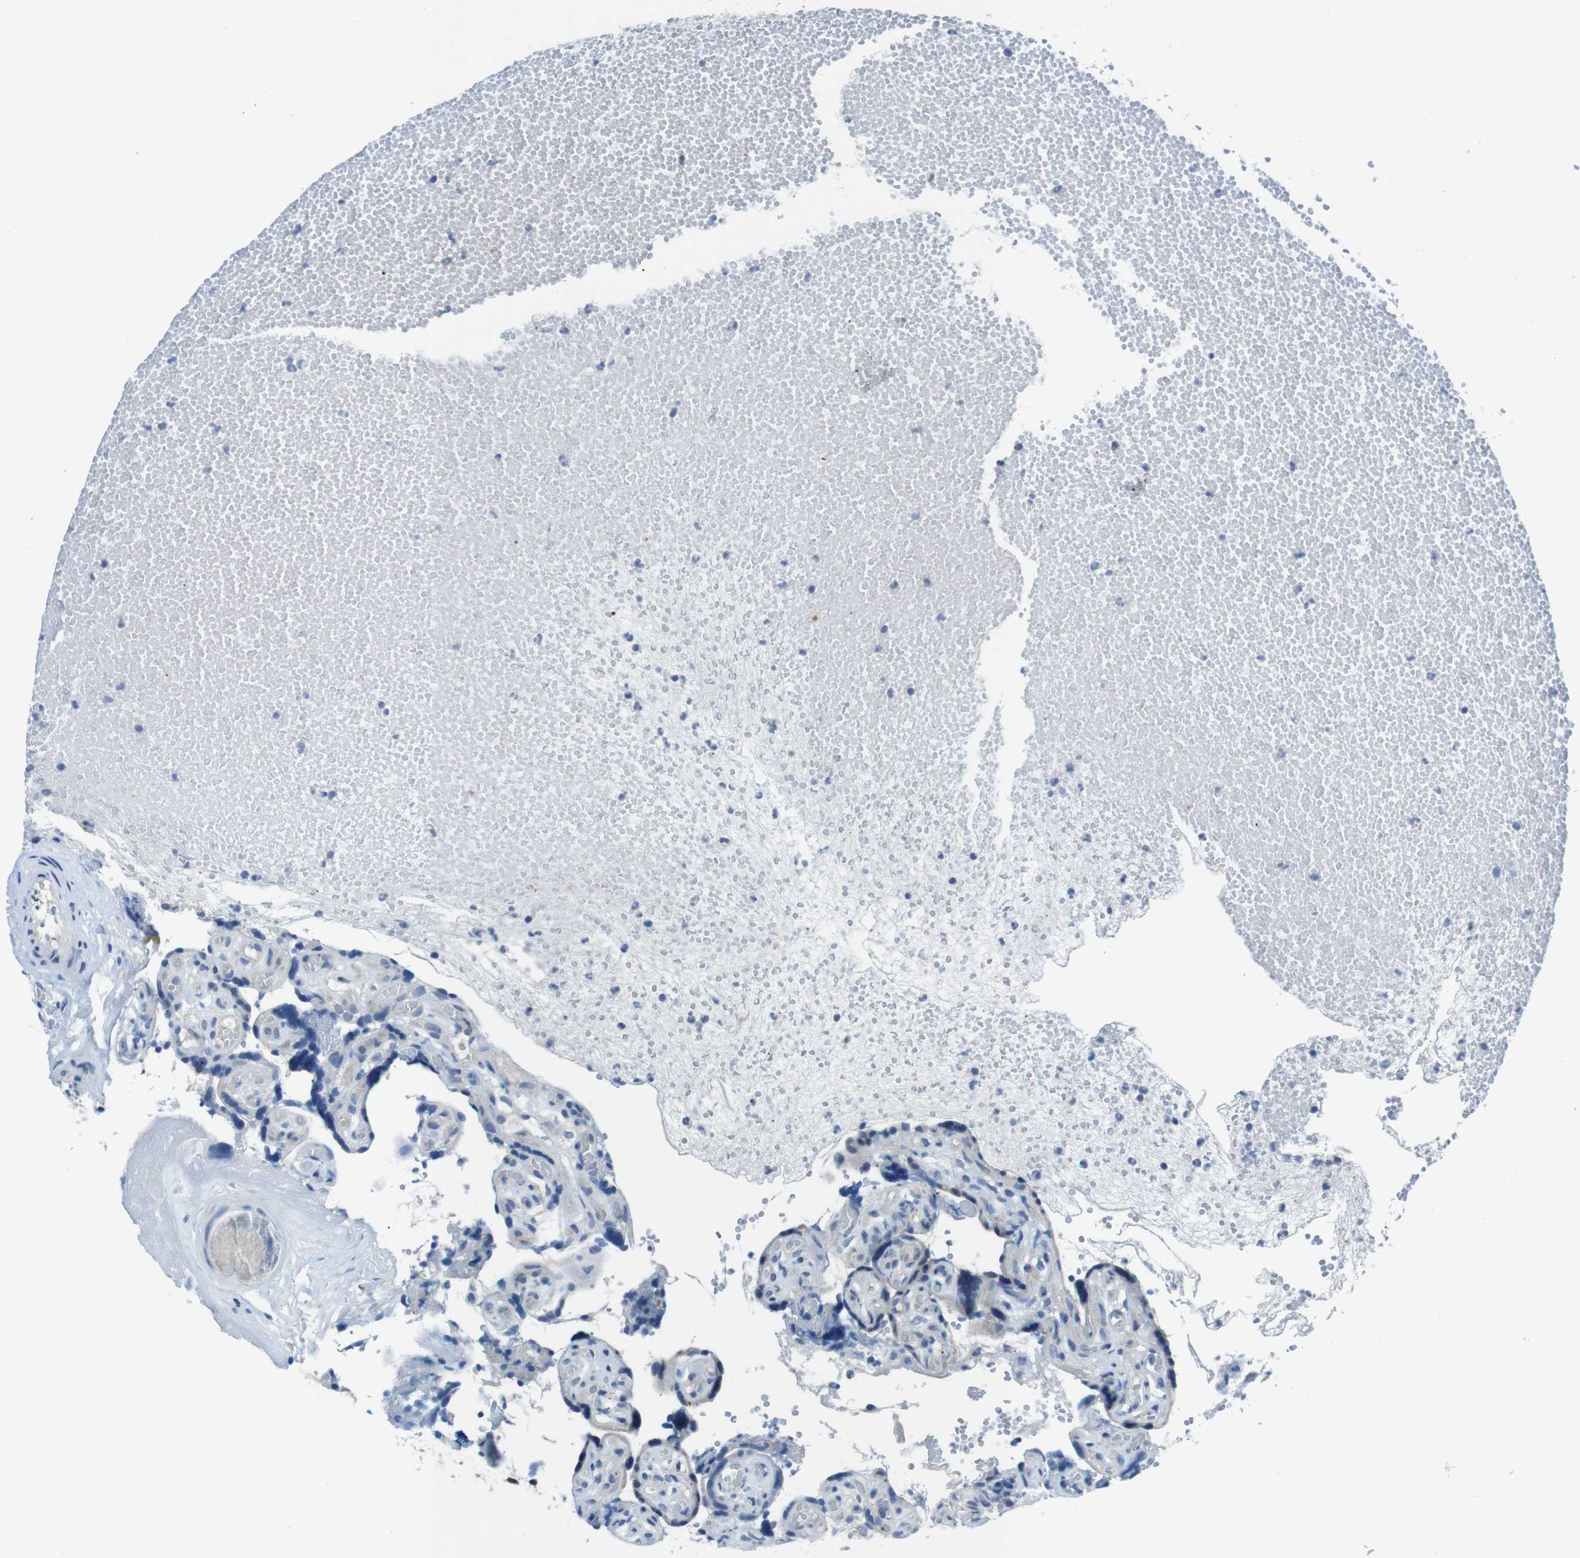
{"staining": {"intensity": "moderate", "quantity": ">75%", "location": "cytoplasmic/membranous,nuclear"}, "tissue": "placenta", "cell_type": "Trophoblastic cells", "image_type": "normal", "snomed": [{"axis": "morphology", "description": "Normal tissue, NOS"}, {"axis": "topography", "description": "Placenta"}], "caption": "A high-resolution photomicrograph shows IHC staining of benign placenta, which displays moderate cytoplasmic/membranous,nuclear staining in about >75% of trophoblastic cells.", "gene": "NANOS2", "patient": {"sex": "female", "age": 30}}